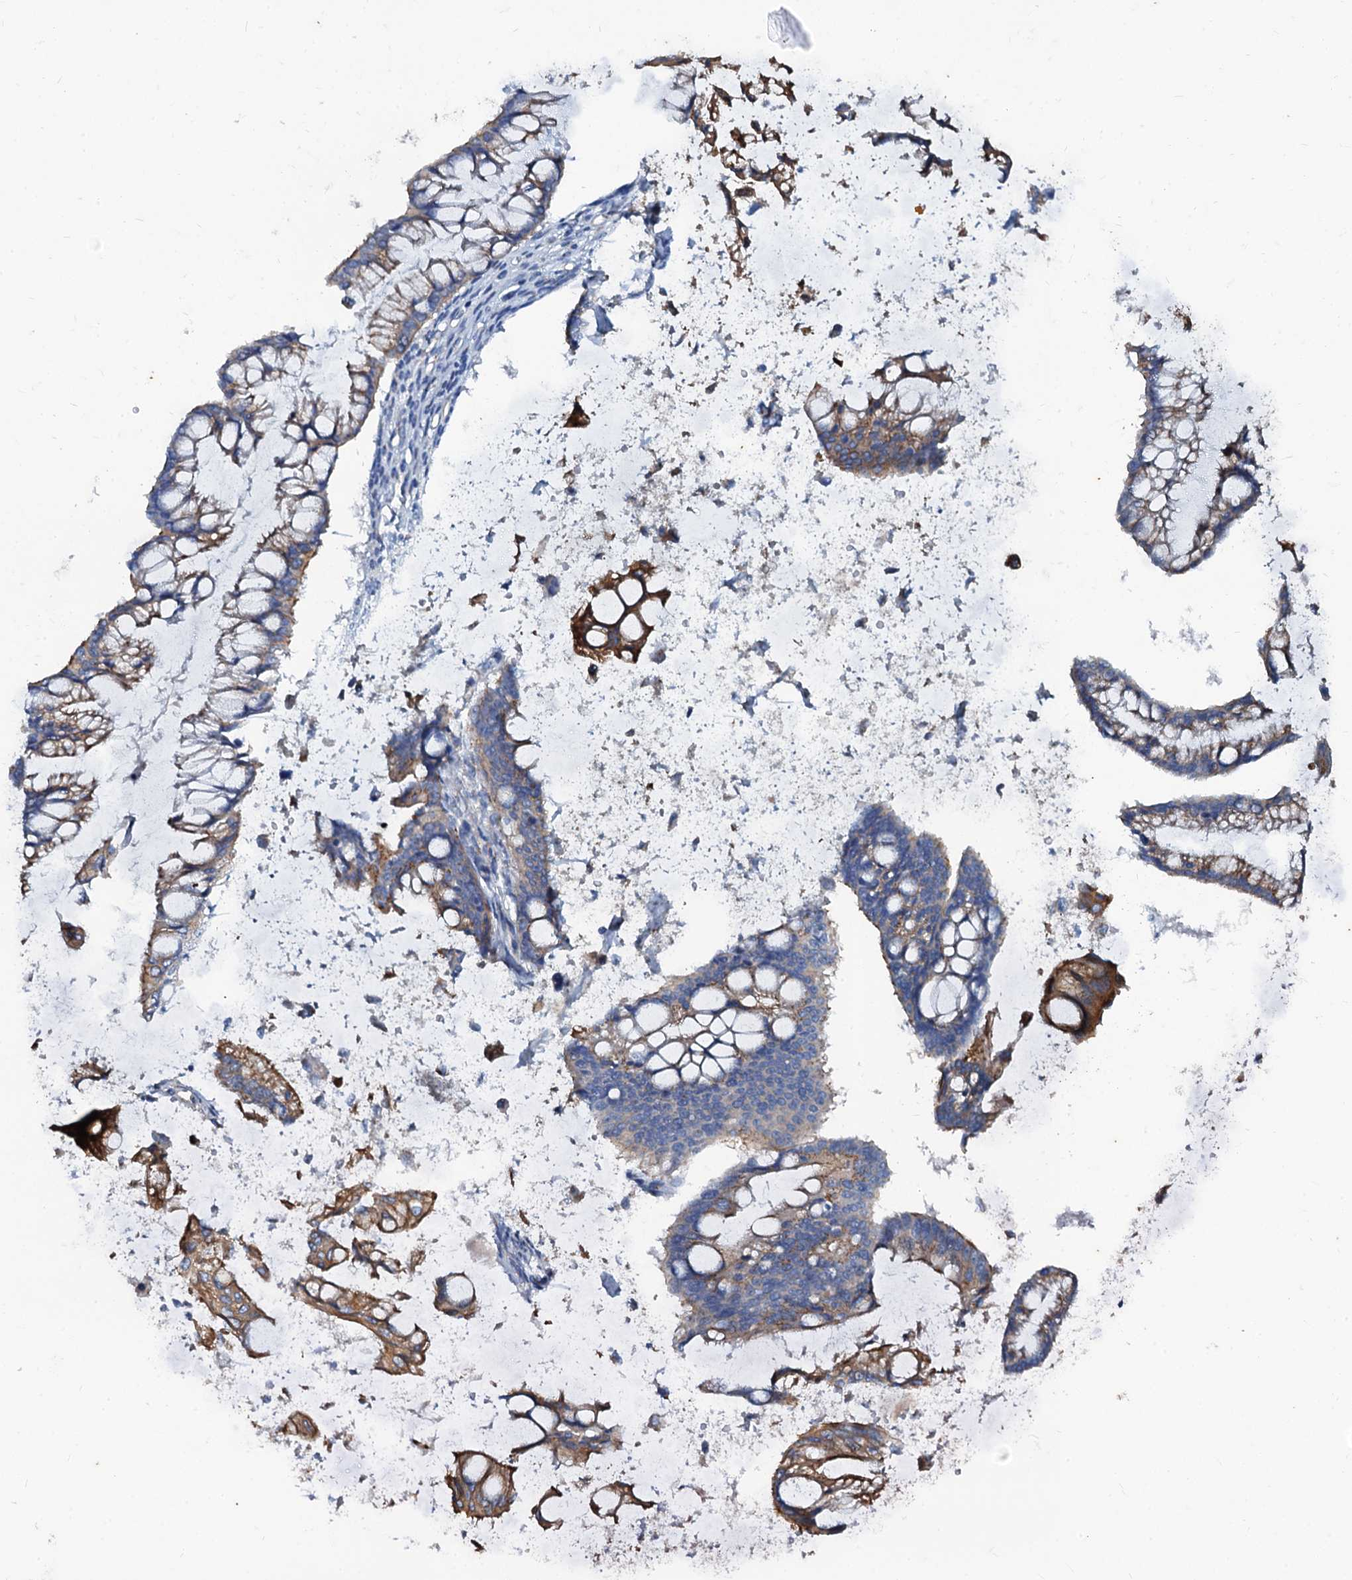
{"staining": {"intensity": "moderate", "quantity": ">75%", "location": "cytoplasmic/membranous"}, "tissue": "ovarian cancer", "cell_type": "Tumor cells", "image_type": "cancer", "snomed": [{"axis": "morphology", "description": "Cystadenocarcinoma, mucinous, NOS"}, {"axis": "topography", "description": "Ovary"}], "caption": "Ovarian mucinous cystadenocarcinoma was stained to show a protein in brown. There is medium levels of moderate cytoplasmic/membranous staining in about >75% of tumor cells.", "gene": "NGRN", "patient": {"sex": "female", "age": 73}}